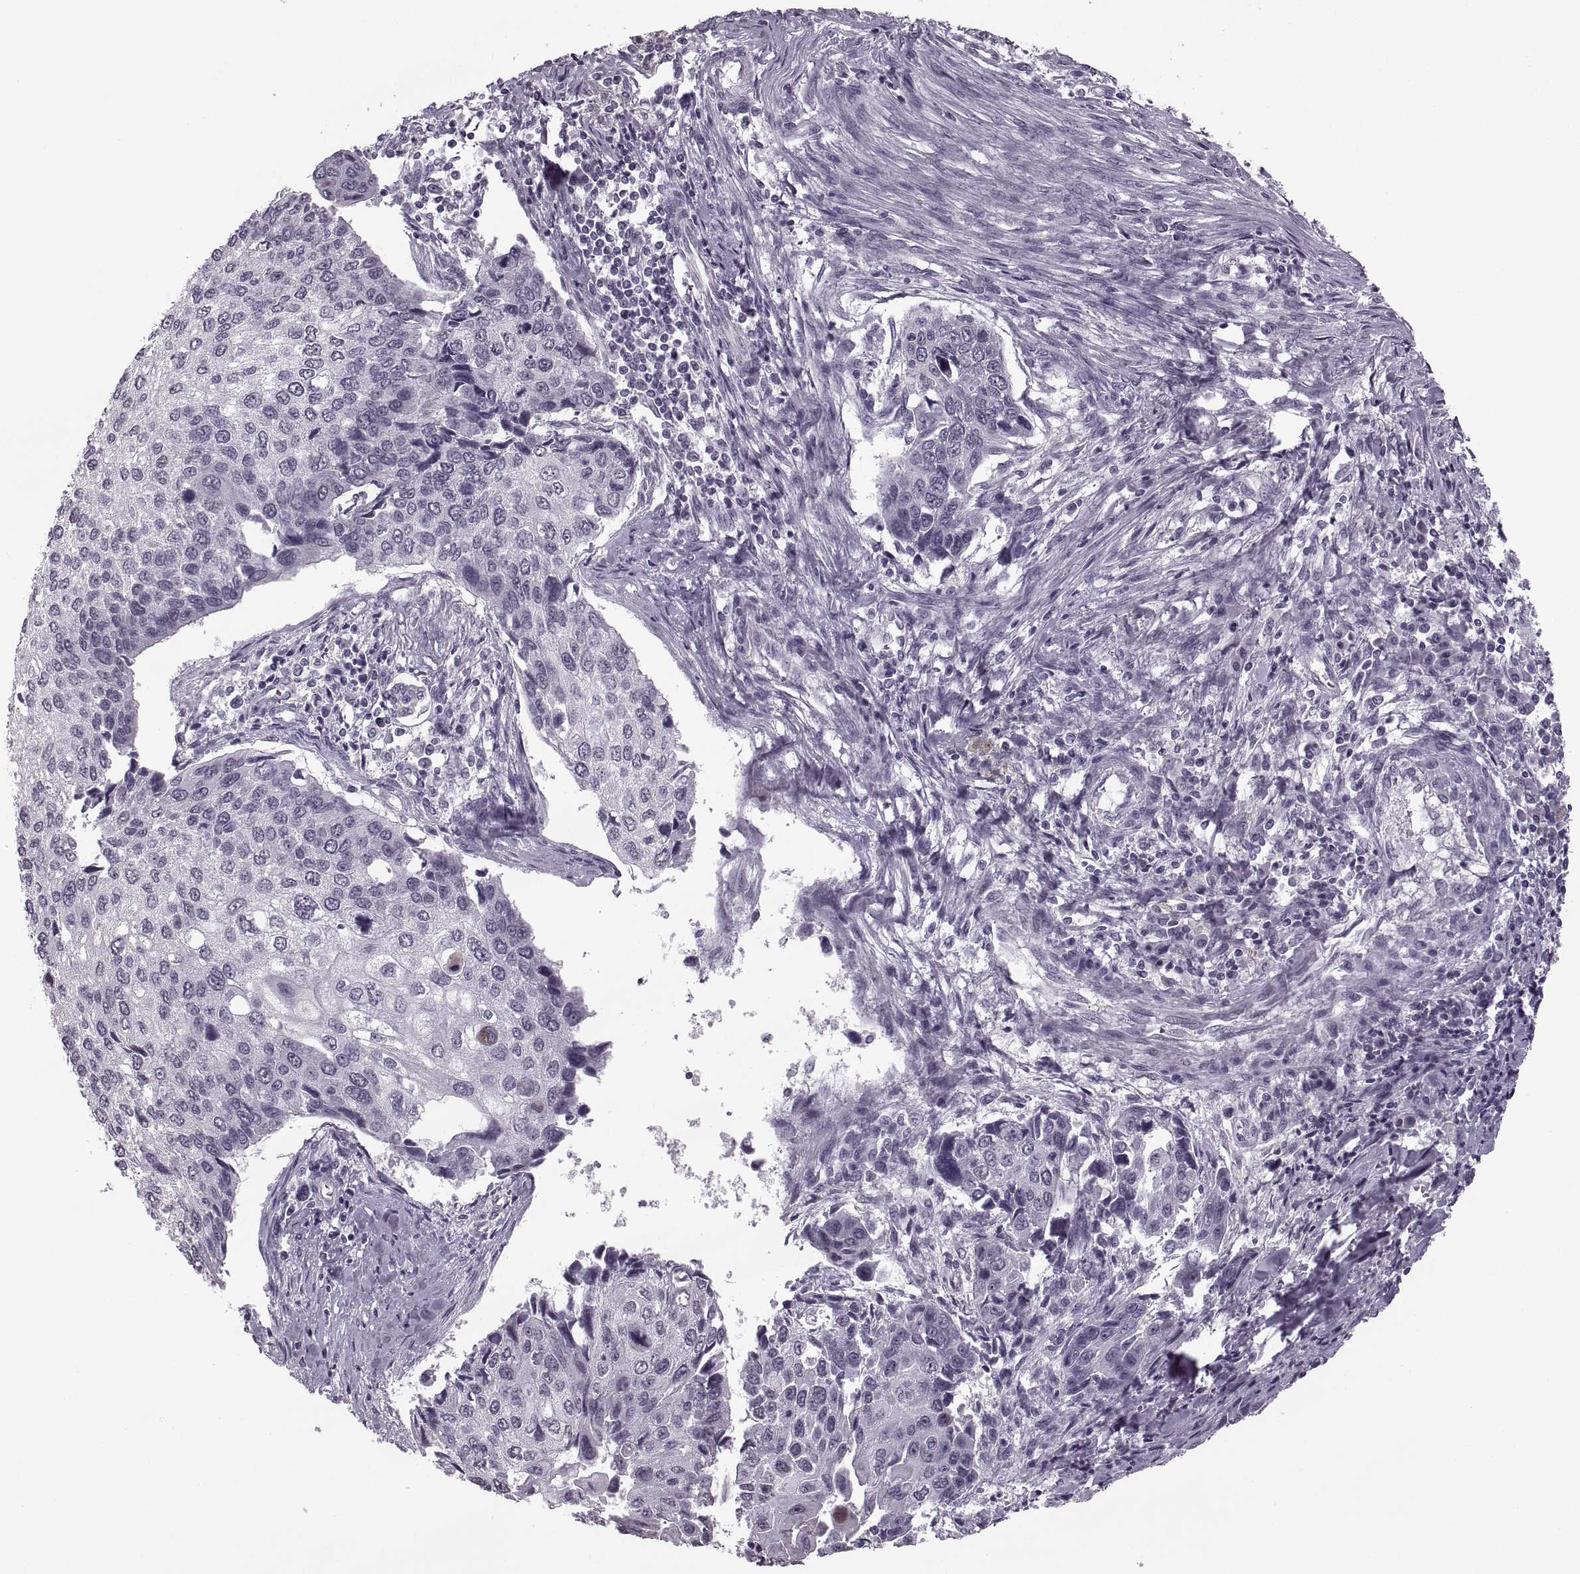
{"staining": {"intensity": "negative", "quantity": "none", "location": "none"}, "tissue": "lung cancer", "cell_type": "Tumor cells", "image_type": "cancer", "snomed": [{"axis": "morphology", "description": "Squamous cell carcinoma, NOS"}, {"axis": "morphology", "description": "Squamous cell carcinoma, metastatic, NOS"}, {"axis": "topography", "description": "Lung"}], "caption": "Lung cancer was stained to show a protein in brown. There is no significant expression in tumor cells.", "gene": "PAGE5", "patient": {"sex": "male", "age": 63}}